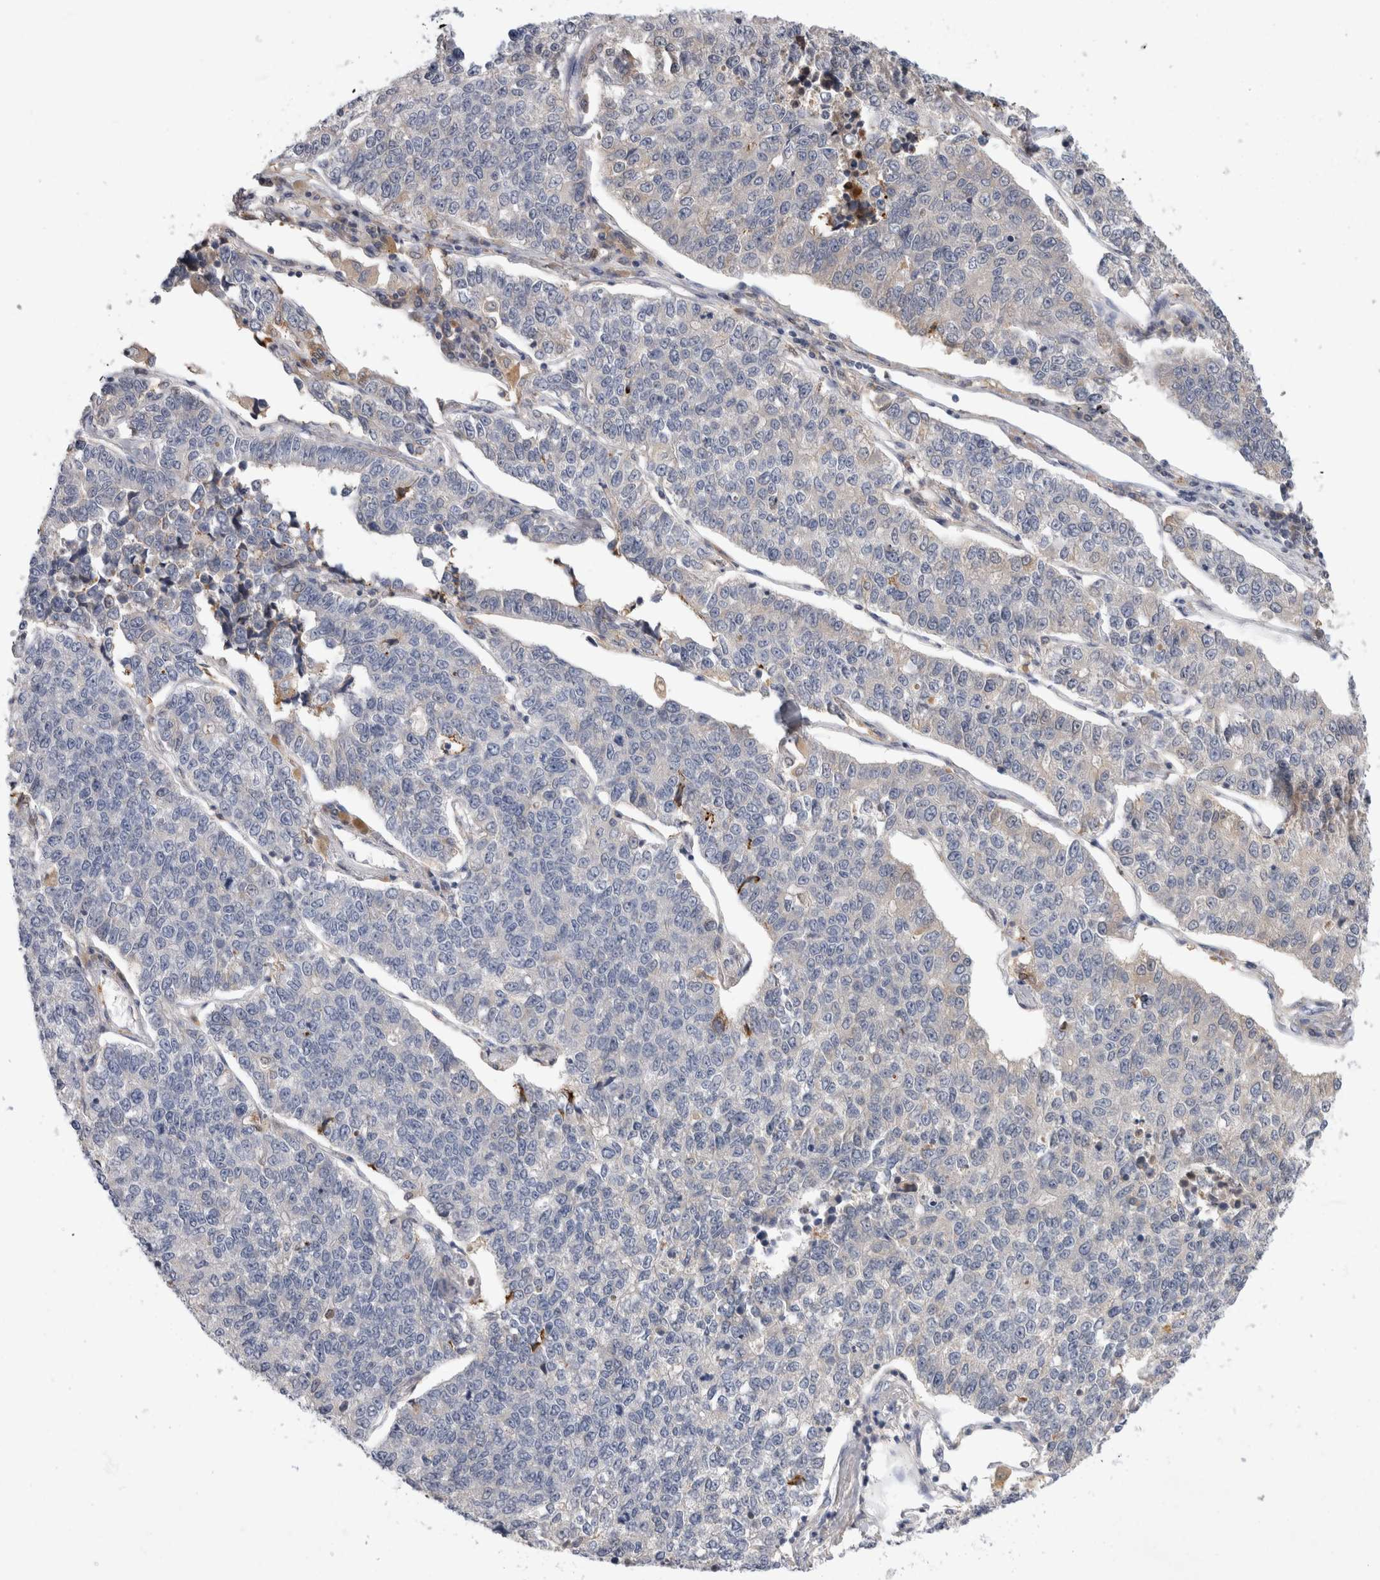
{"staining": {"intensity": "negative", "quantity": "none", "location": "none"}, "tissue": "lung cancer", "cell_type": "Tumor cells", "image_type": "cancer", "snomed": [{"axis": "morphology", "description": "Adenocarcinoma, NOS"}, {"axis": "topography", "description": "Lung"}], "caption": "DAB immunohistochemical staining of human adenocarcinoma (lung) demonstrates no significant expression in tumor cells.", "gene": "PGM1", "patient": {"sex": "male", "age": 49}}